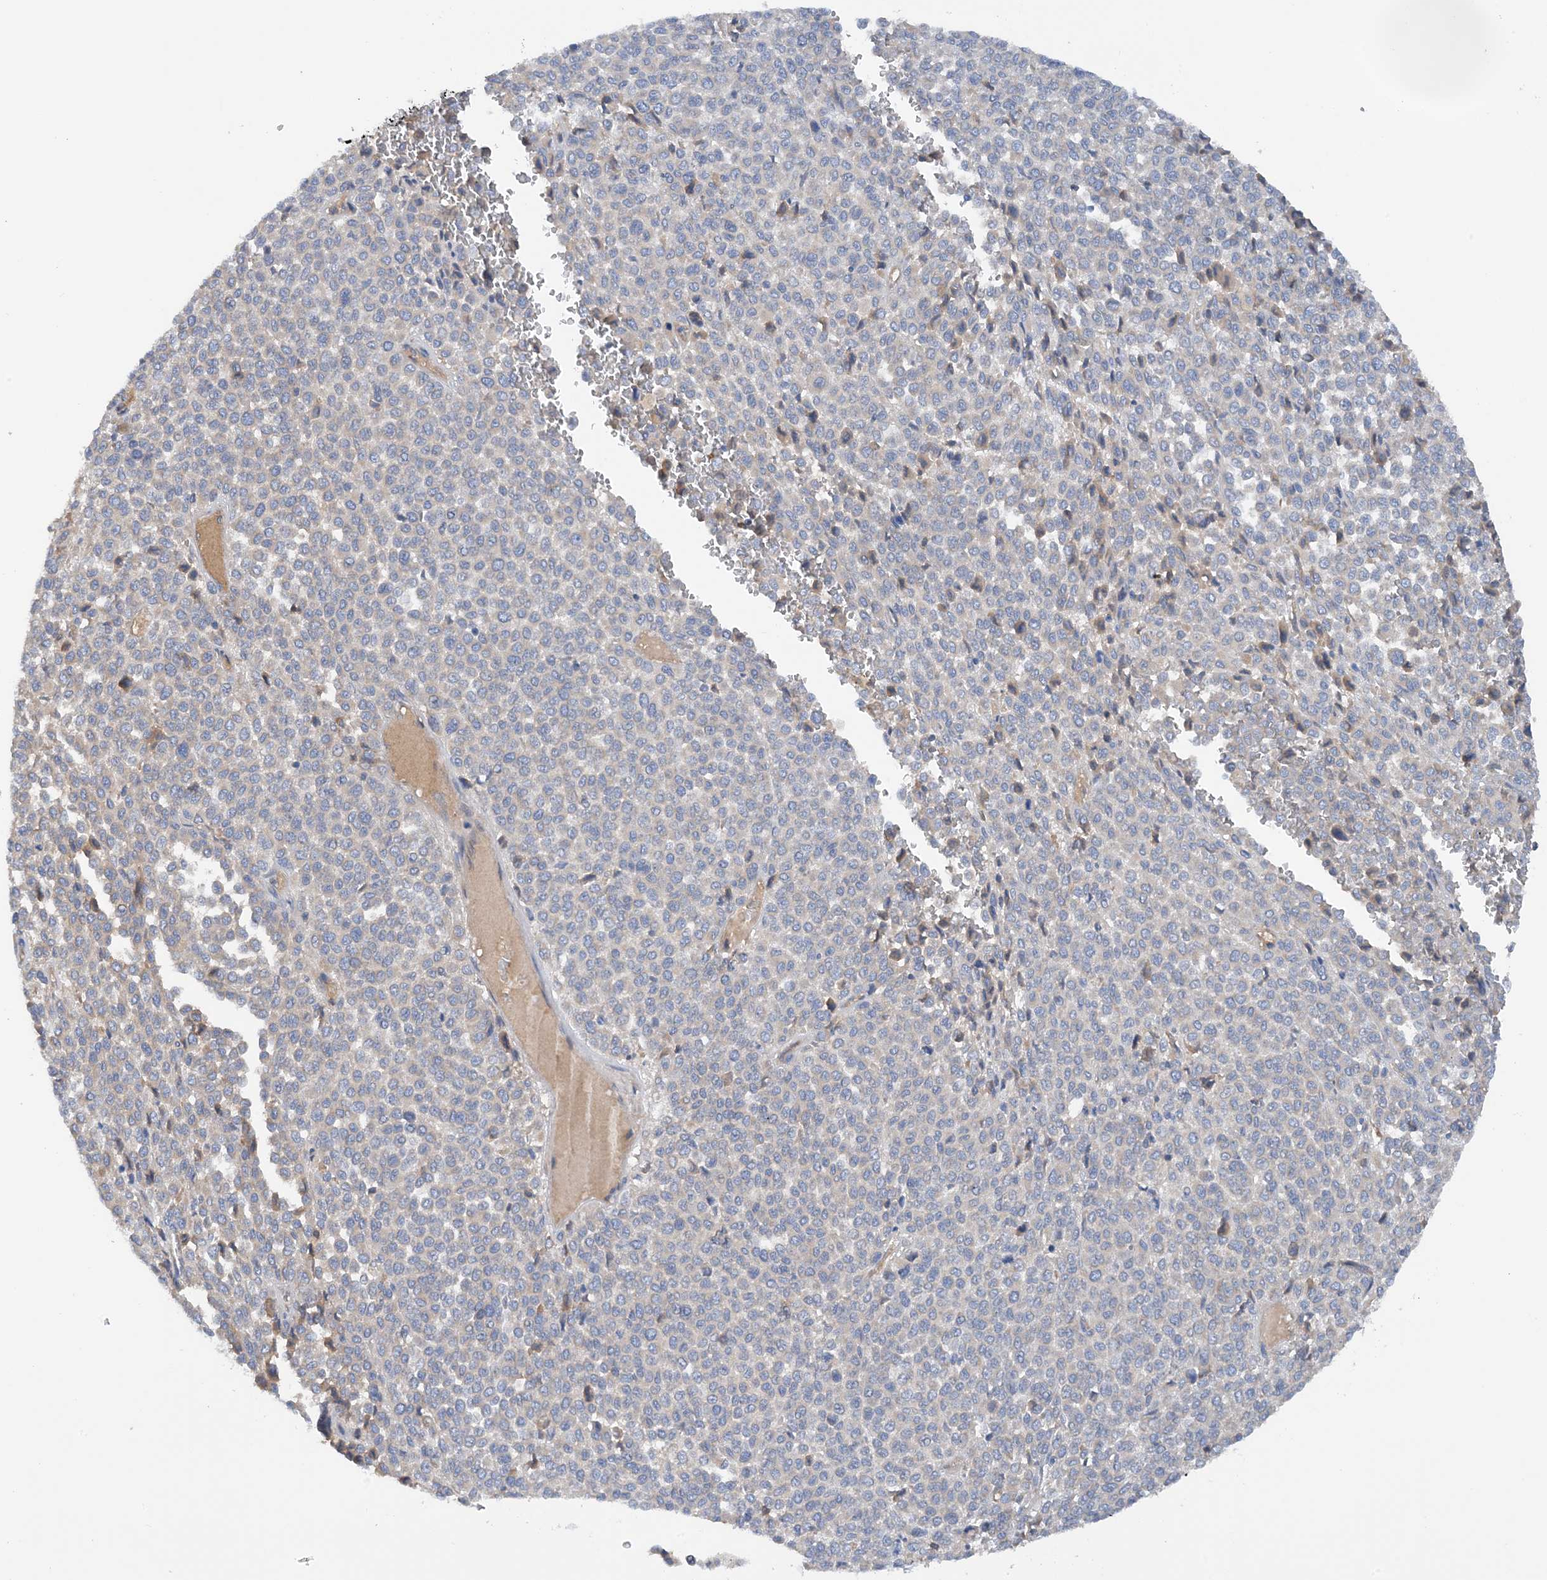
{"staining": {"intensity": "negative", "quantity": "none", "location": "none"}, "tissue": "melanoma", "cell_type": "Tumor cells", "image_type": "cancer", "snomed": [{"axis": "morphology", "description": "Malignant melanoma, Metastatic site"}, {"axis": "topography", "description": "Pancreas"}], "caption": "Melanoma stained for a protein using immunohistochemistry reveals no staining tumor cells.", "gene": "SLC5A11", "patient": {"sex": "female", "age": 30}}